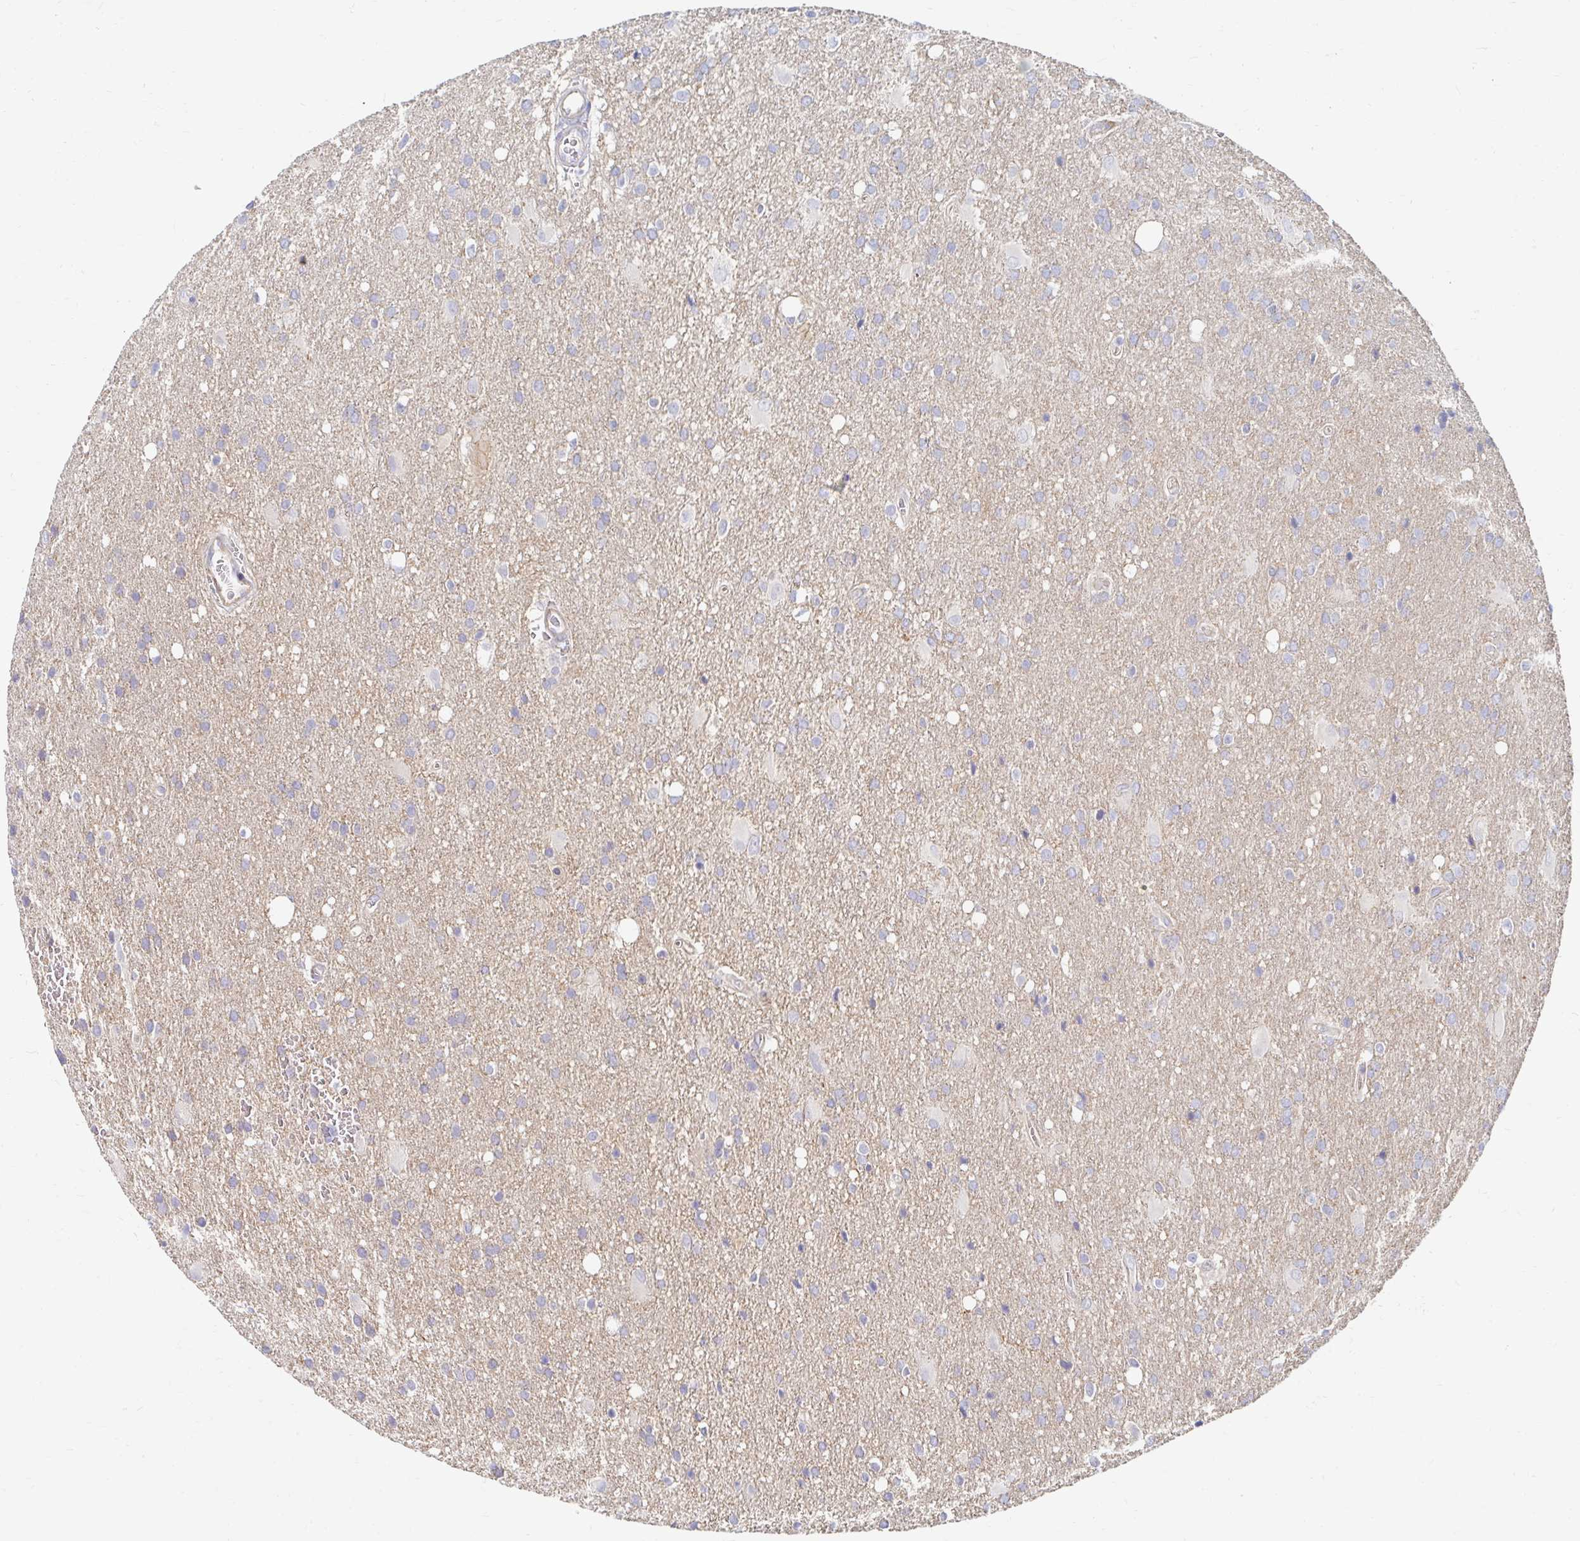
{"staining": {"intensity": "negative", "quantity": "none", "location": "none"}, "tissue": "glioma", "cell_type": "Tumor cells", "image_type": "cancer", "snomed": [{"axis": "morphology", "description": "Glioma, malignant, Low grade"}, {"axis": "topography", "description": "Brain"}], "caption": "An immunohistochemistry (IHC) histopathology image of malignant glioma (low-grade) is shown. There is no staining in tumor cells of malignant glioma (low-grade). Brightfield microscopy of immunohistochemistry stained with DAB (3,3'-diaminobenzidine) (brown) and hematoxylin (blue), captured at high magnification.", "gene": "MYLK2", "patient": {"sex": "male", "age": 66}}